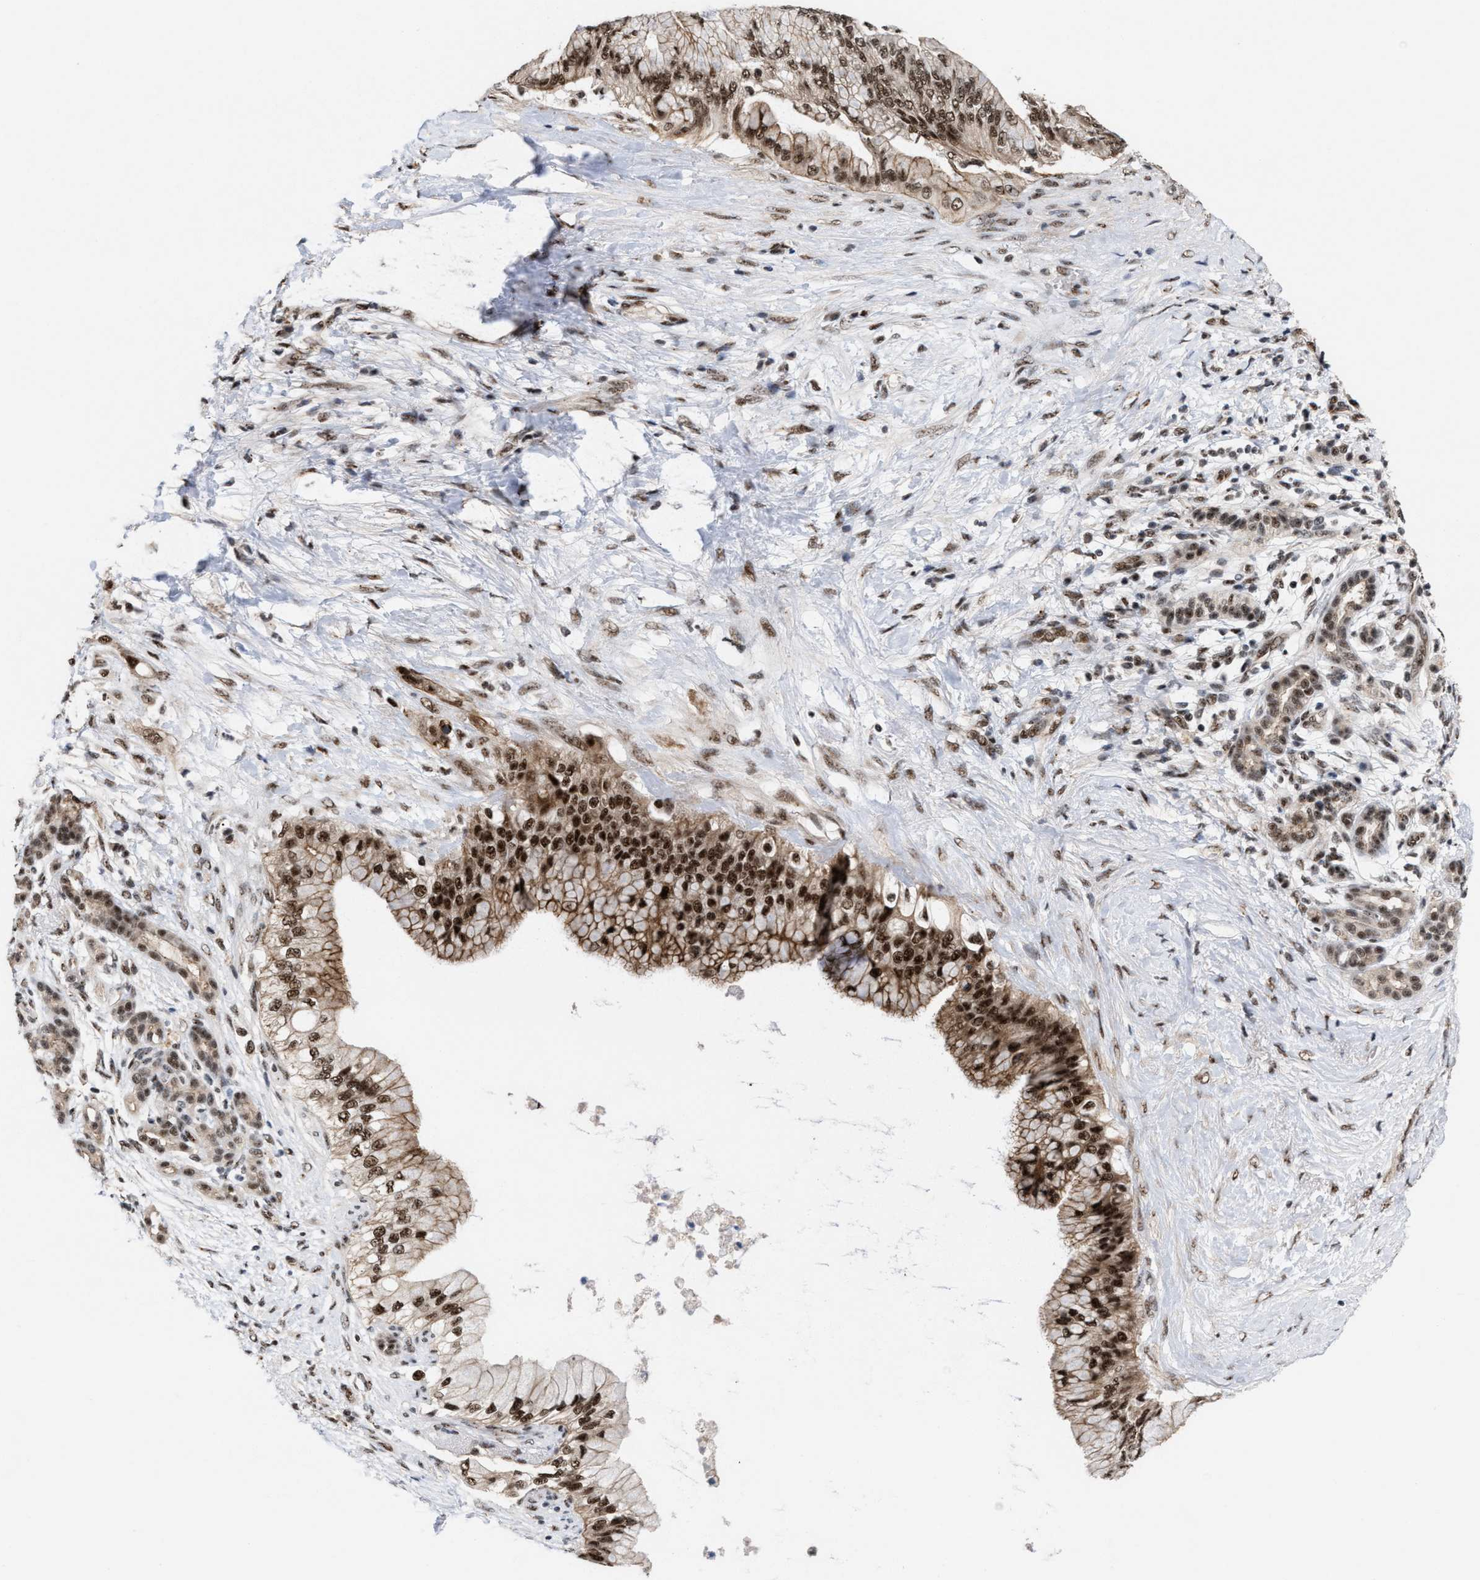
{"staining": {"intensity": "strong", "quantity": ">75%", "location": "cytoplasmic/membranous,nuclear"}, "tissue": "pancreatic cancer", "cell_type": "Tumor cells", "image_type": "cancer", "snomed": [{"axis": "morphology", "description": "Adenocarcinoma, NOS"}, {"axis": "topography", "description": "Pancreas"}], "caption": "Pancreatic cancer was stained to show a protein in brown. There is high levels of strong cytoplasmic/membranous and nuclear expression in about >75% of tumor cells. (brown staining indicates protein expression, while blue staining denotes nuclei).", "gene": "EIF4A3", "patient": {"sex": "male", "age": 59}}